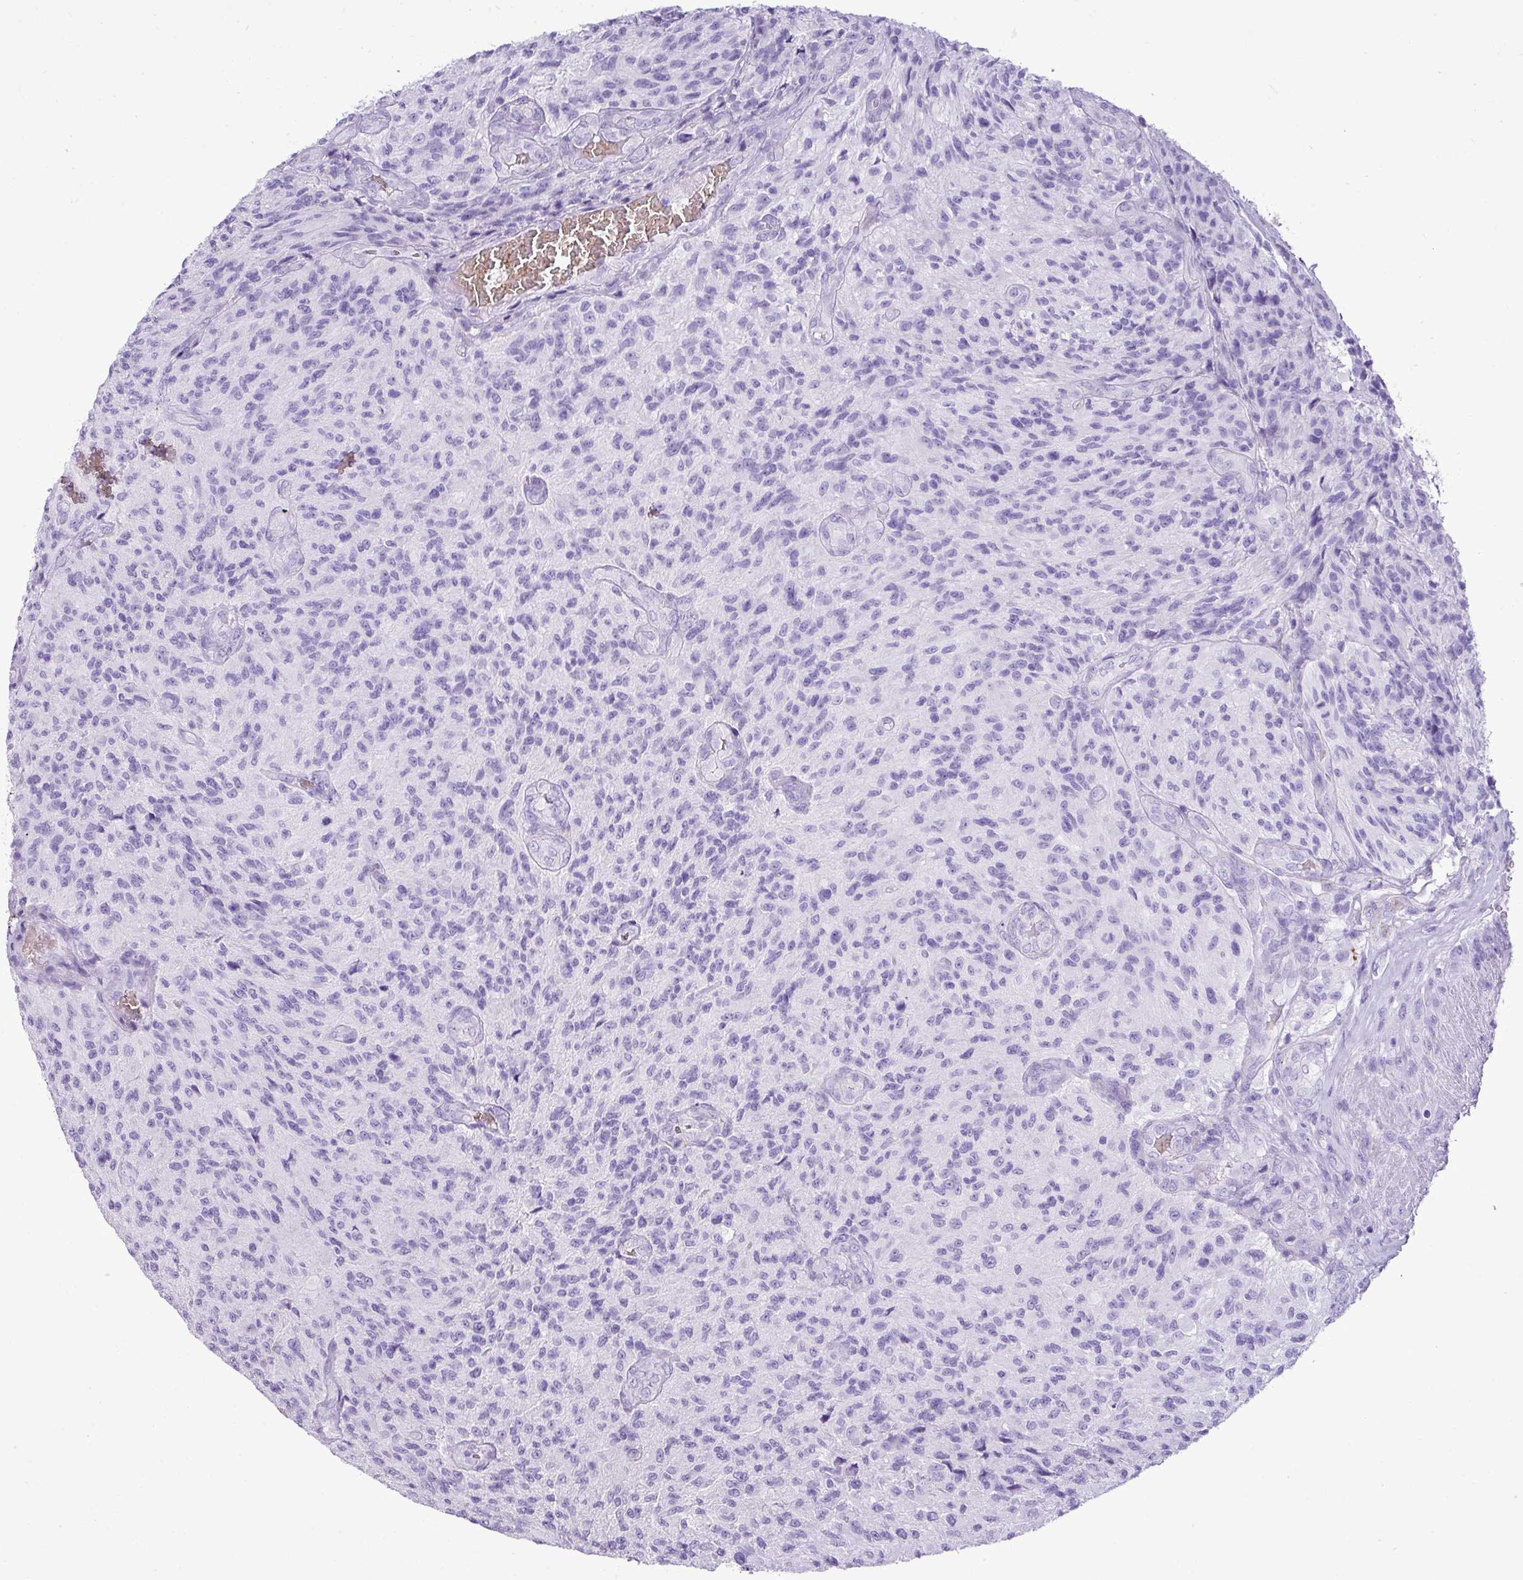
{"staining": {"intensity": "negative", "quantity": "none", "location": "none"}, "tissue": "glioma", "cell_type": "Tumor cells", "image_type": "cancer", "snomed": [{"axis": "morphology", "description": "Normal tissue, NOS"}, {"axis": "morphology", "description": "Glioma, malignant, High grade"}, {"axis": "topography", "description": "Cerebral cortex"}], "caption": "High-grade glioma (malignant) was stained to show a protein in brown. There is no significant staining in tumor cells. Nuclei are stained in blue.", "gene": "ZSCAN5A", "patient": {"sex": "male", "age": 56}}